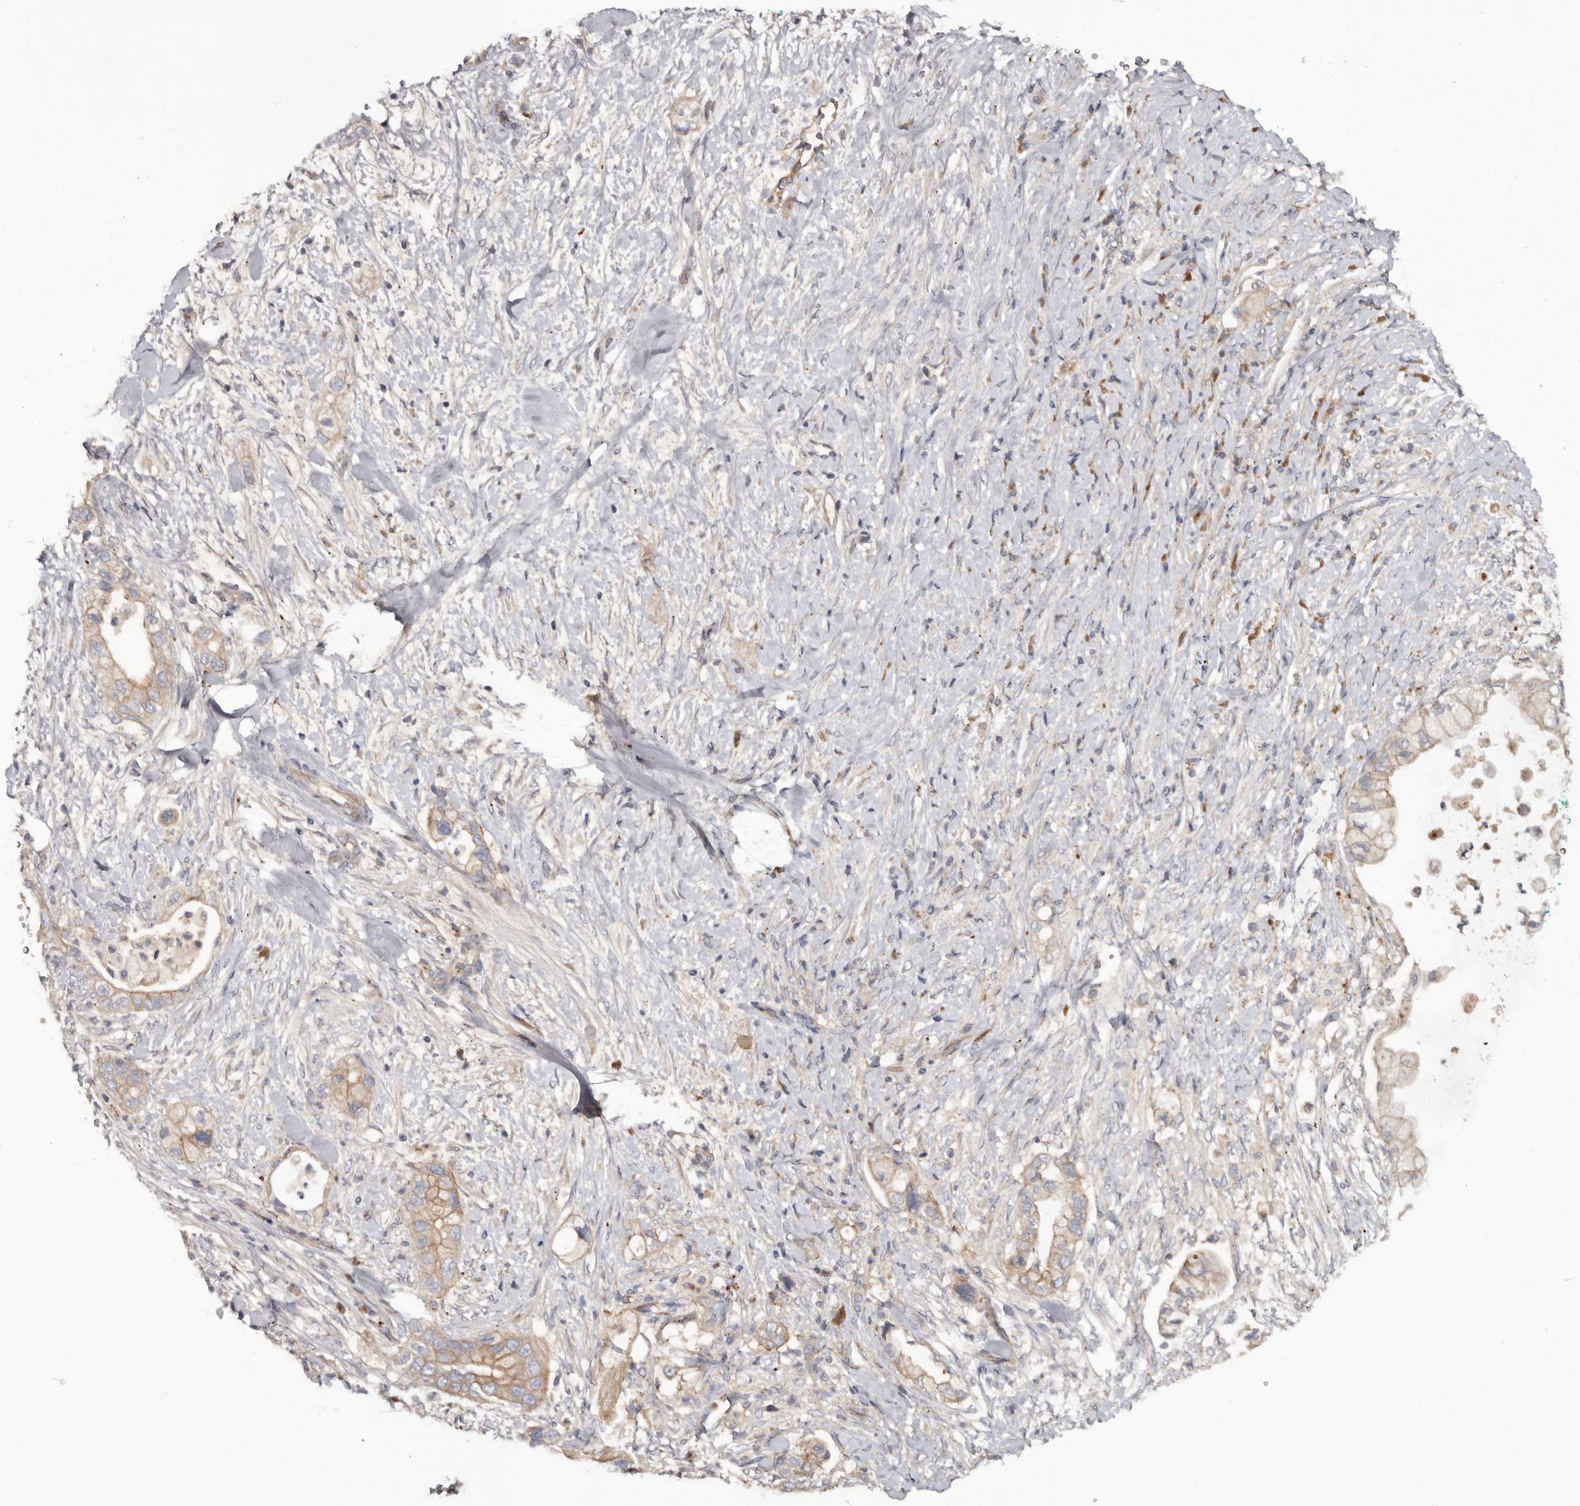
{"staining": {"intensity": "weak", "quantity": "25%-75%", "location": "cytoplasmic/membranous"}, "tissue": "pancreatic cancer", "cell_type": "Tumor cells", "image_type": "cancer", "snomed": [{"axis": "morphology", "description": "Adenocarcinoma, NOS"}, {"axis": "topography", "description": "Pancreas"}], "caption": "Tumor cells demonstrate weak cytoplasmic/membranous positivity in approximately 25%-75% of cells in pancreatic cancer.", "gene": "INKA2", "patient": {"sex": "male", "age": 53}}